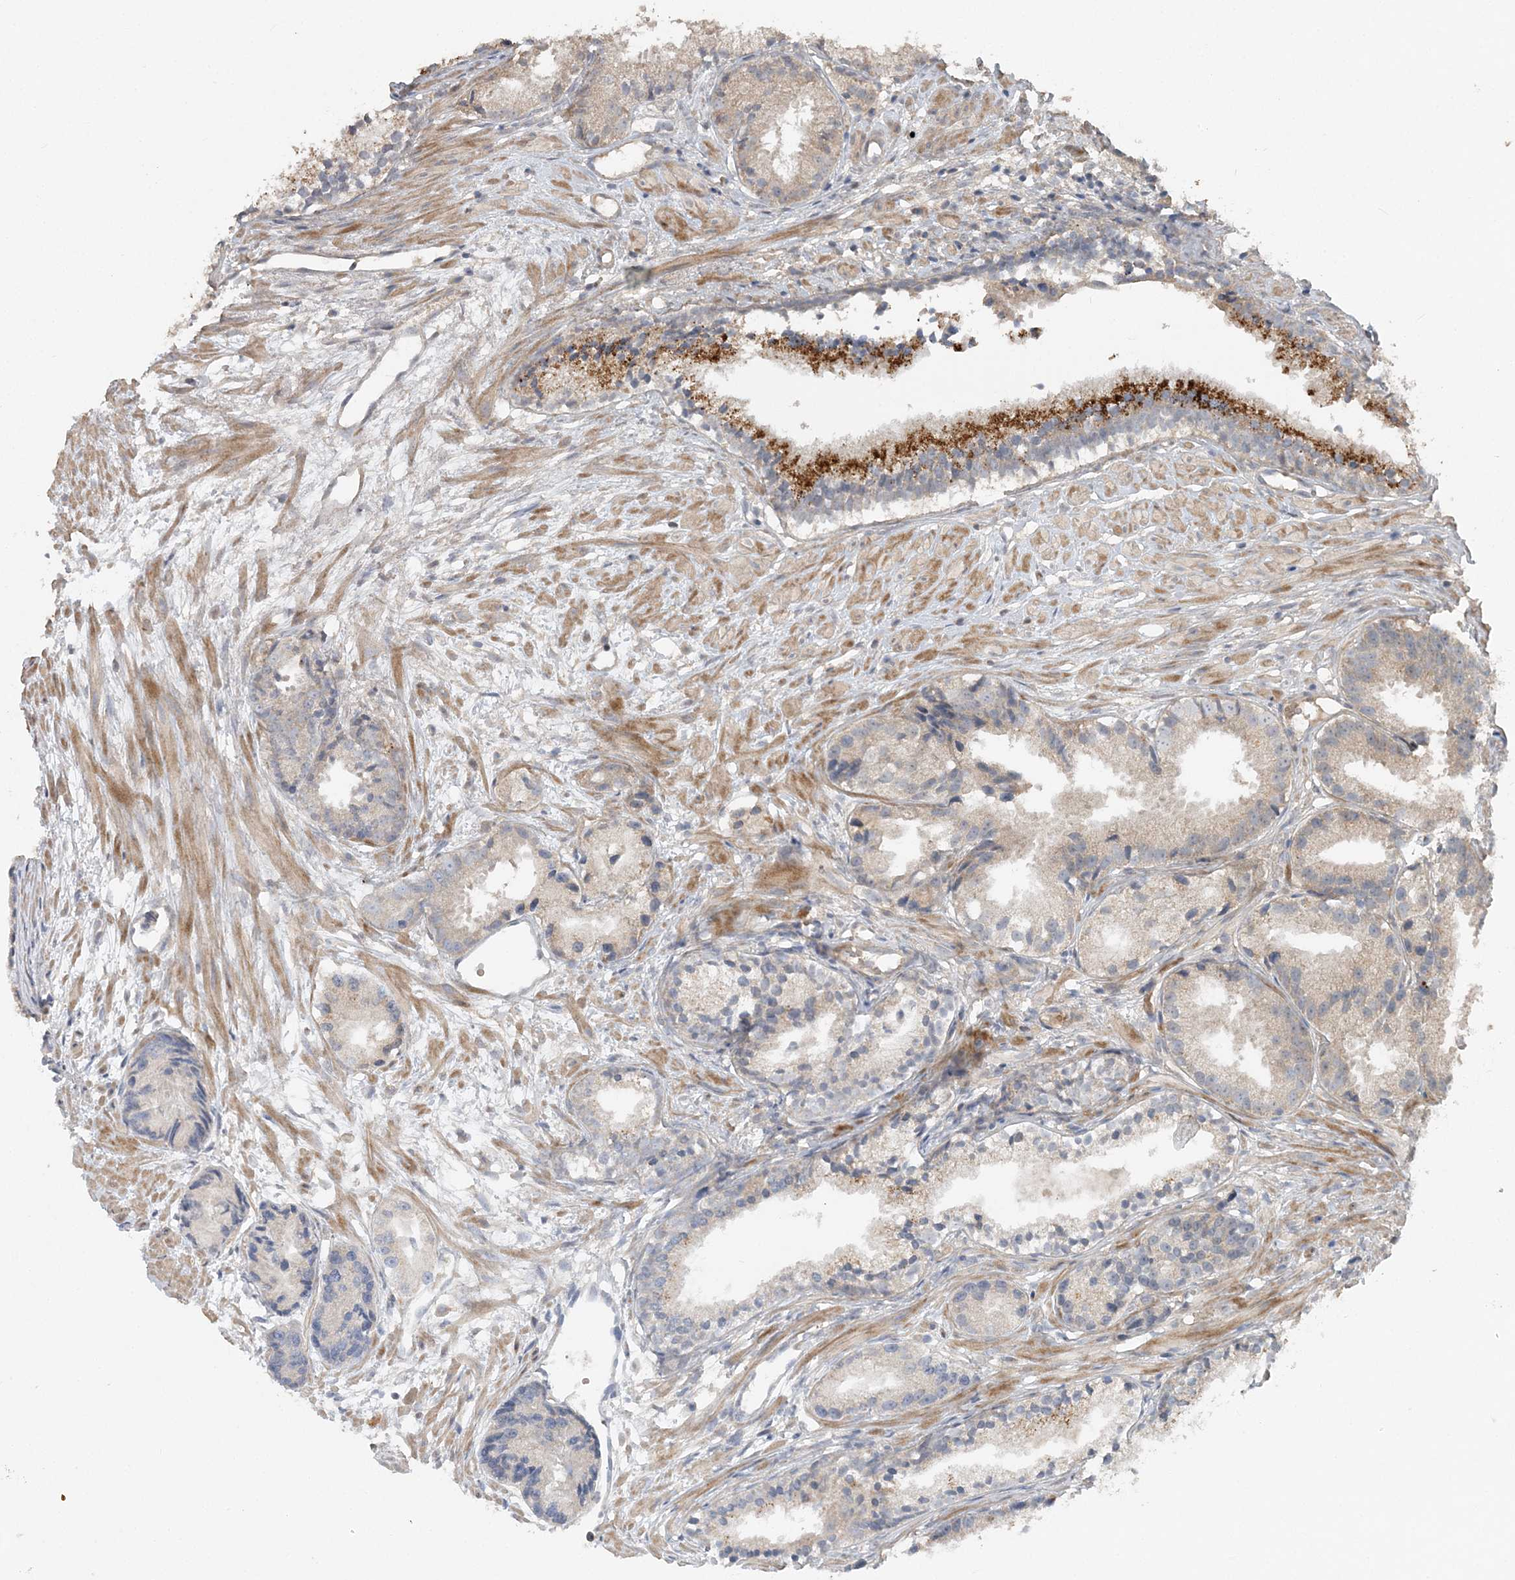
{"staining": {"intensity": "negative", "quantity": "none", "location": "none"}, "tissue": "prostate cancer", "cell_type": "Tumor cells", "image_type": "cancer", "snomed": [{"axis": "morphology", "description": "Adenocarcinoma, Low grade"}, {"axis": "topography", "description": "Prostate"}], "caption": "DAB immunohistochemical staining of human prostate cancer displays no significant positivity in tumor cells. (DAB IHC visualized using brightfield microscopy, high magnification).", "gene": "SLC4A10", "patient": {"sex": "male", "age": 88}}